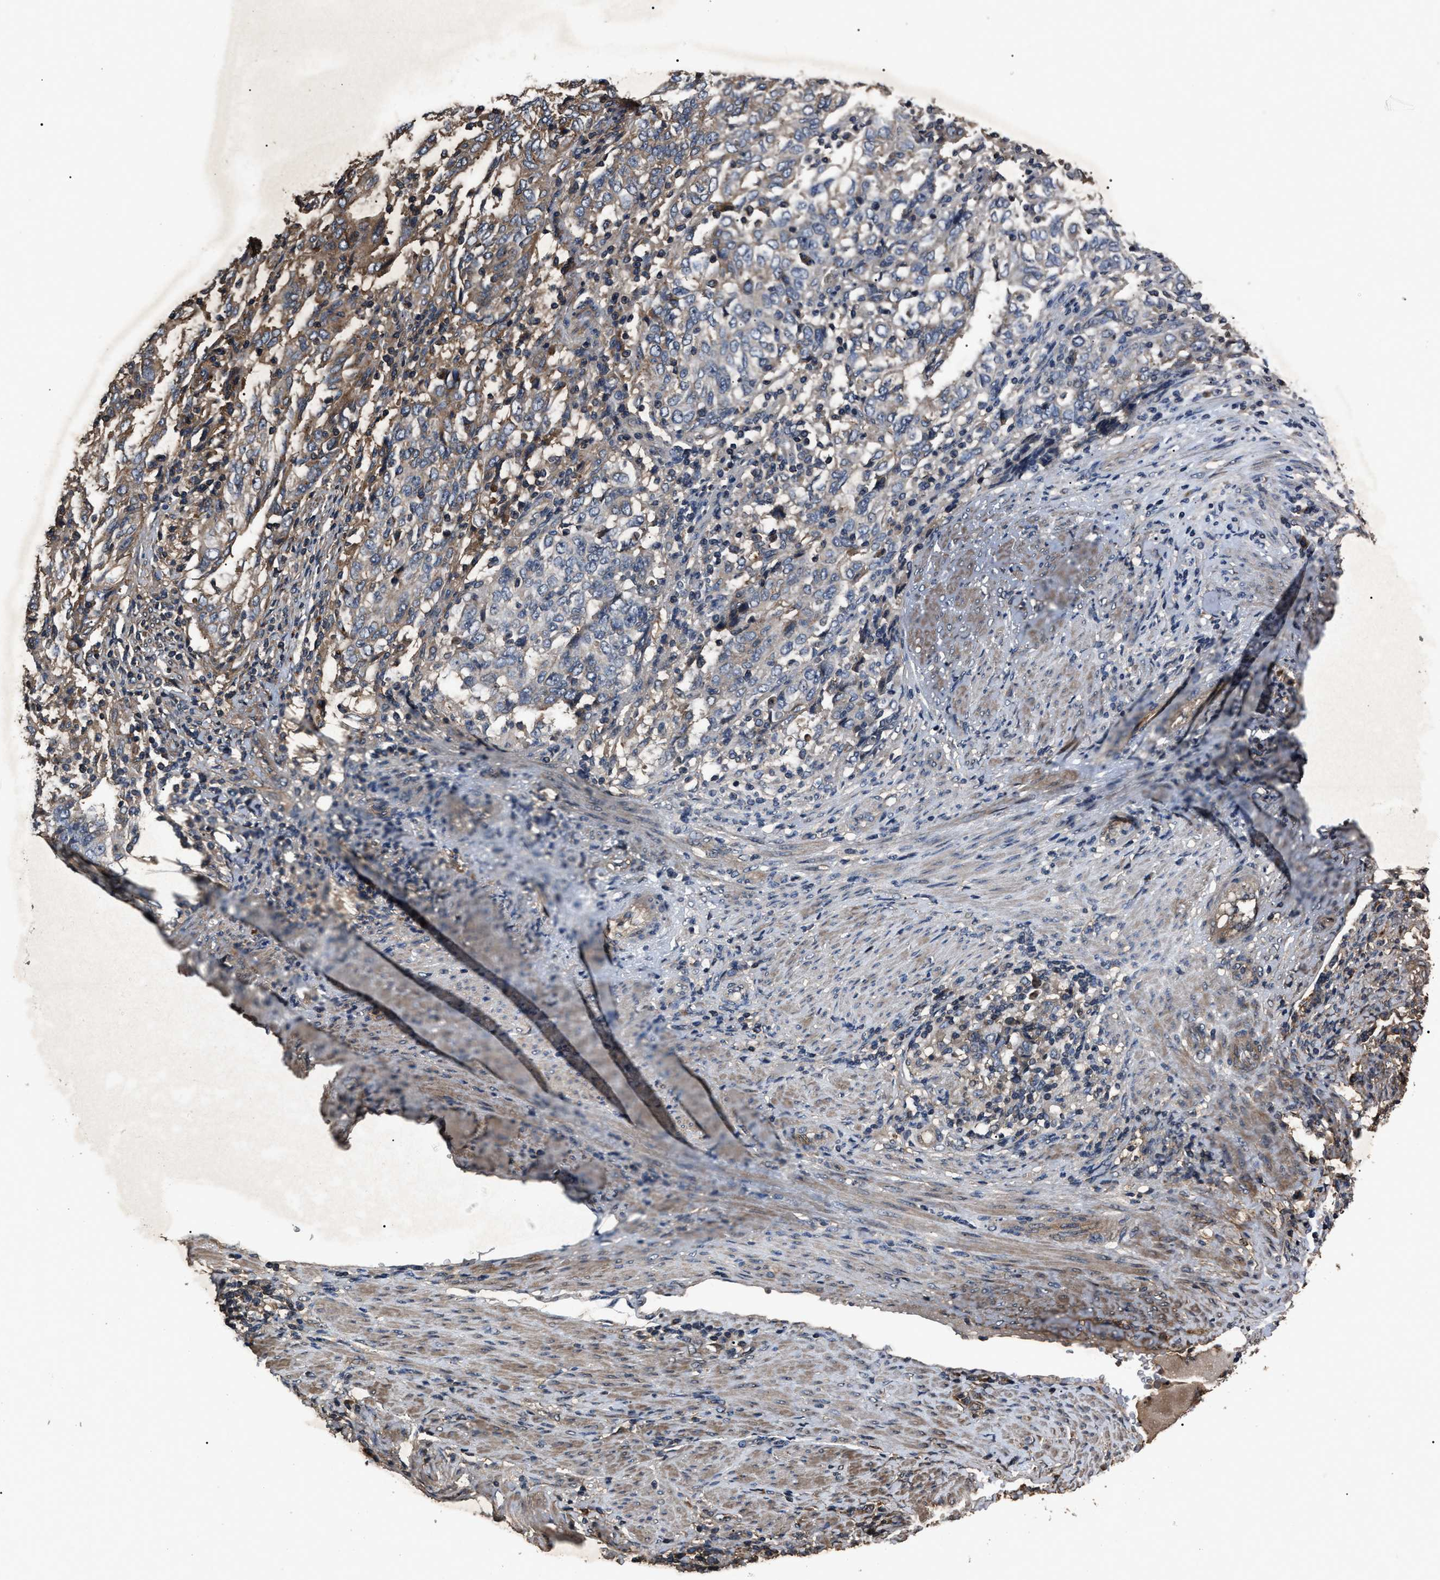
{"staining": {"intensity": "weak", "quantity": "25%-75%", "location": "cytoplasmic/membranous"}, "tissue": "endometrial cancer", "cell_type": "Tumor cells", "image_type": "cancer", "snomed": [{"axis": "morphology", "description": "Adenocarcinoma, NOS"}, {"axis": "topography", "description": "Endometrium"}], "caption": "Immunohistochemical staining of human endometrial cancer (adenocarcinoma) reveals weak cytoplasmic/membranous protein positivity in about 25%-75% of tumor cells. (DAB = brown stain, brightfield microscopy at high magnification).", "gene": "RNF216", "patient": {"sex": "female", "age": 80}}